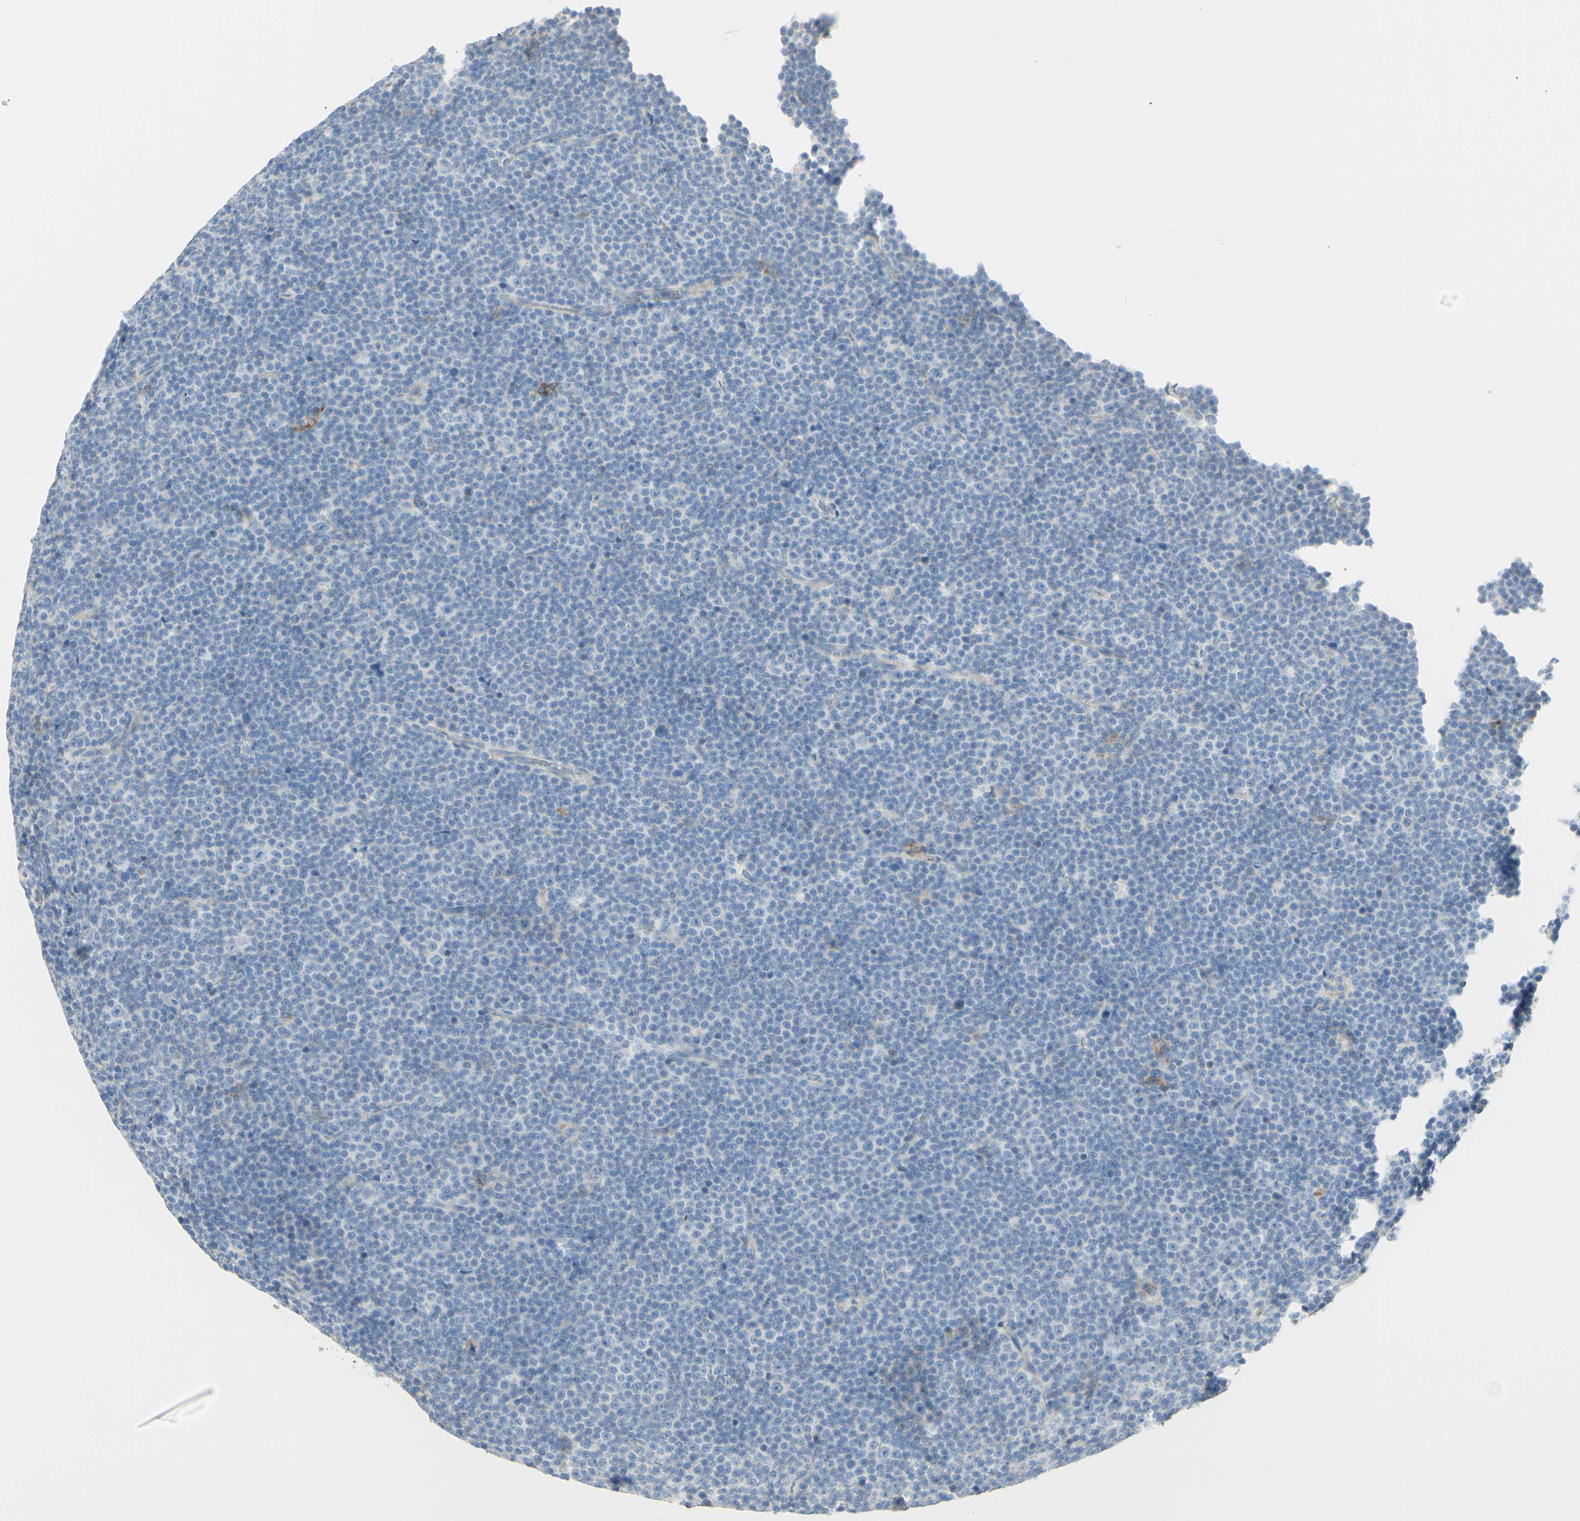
{"staining": {"intensity": "negative", "quantity": "none", "location": "none"}, "tissue": "lymphoma", "cell_type": "Tumor cells", "image_type": "cancer", "snomed": [{"axis": "morphology", "description": "Malignant lymphoma, non-Hodgkin's type, Low grade"}, {"axis": "topography", "description": "Lymph node"}], "caption": "The histopathology image demonstrates no staining of tumor cells in low-grade malignant lymphoma, non-Hodgkin's type.", "gene": "ALCAM", "patient": {"sex": "female", "age": 67}}